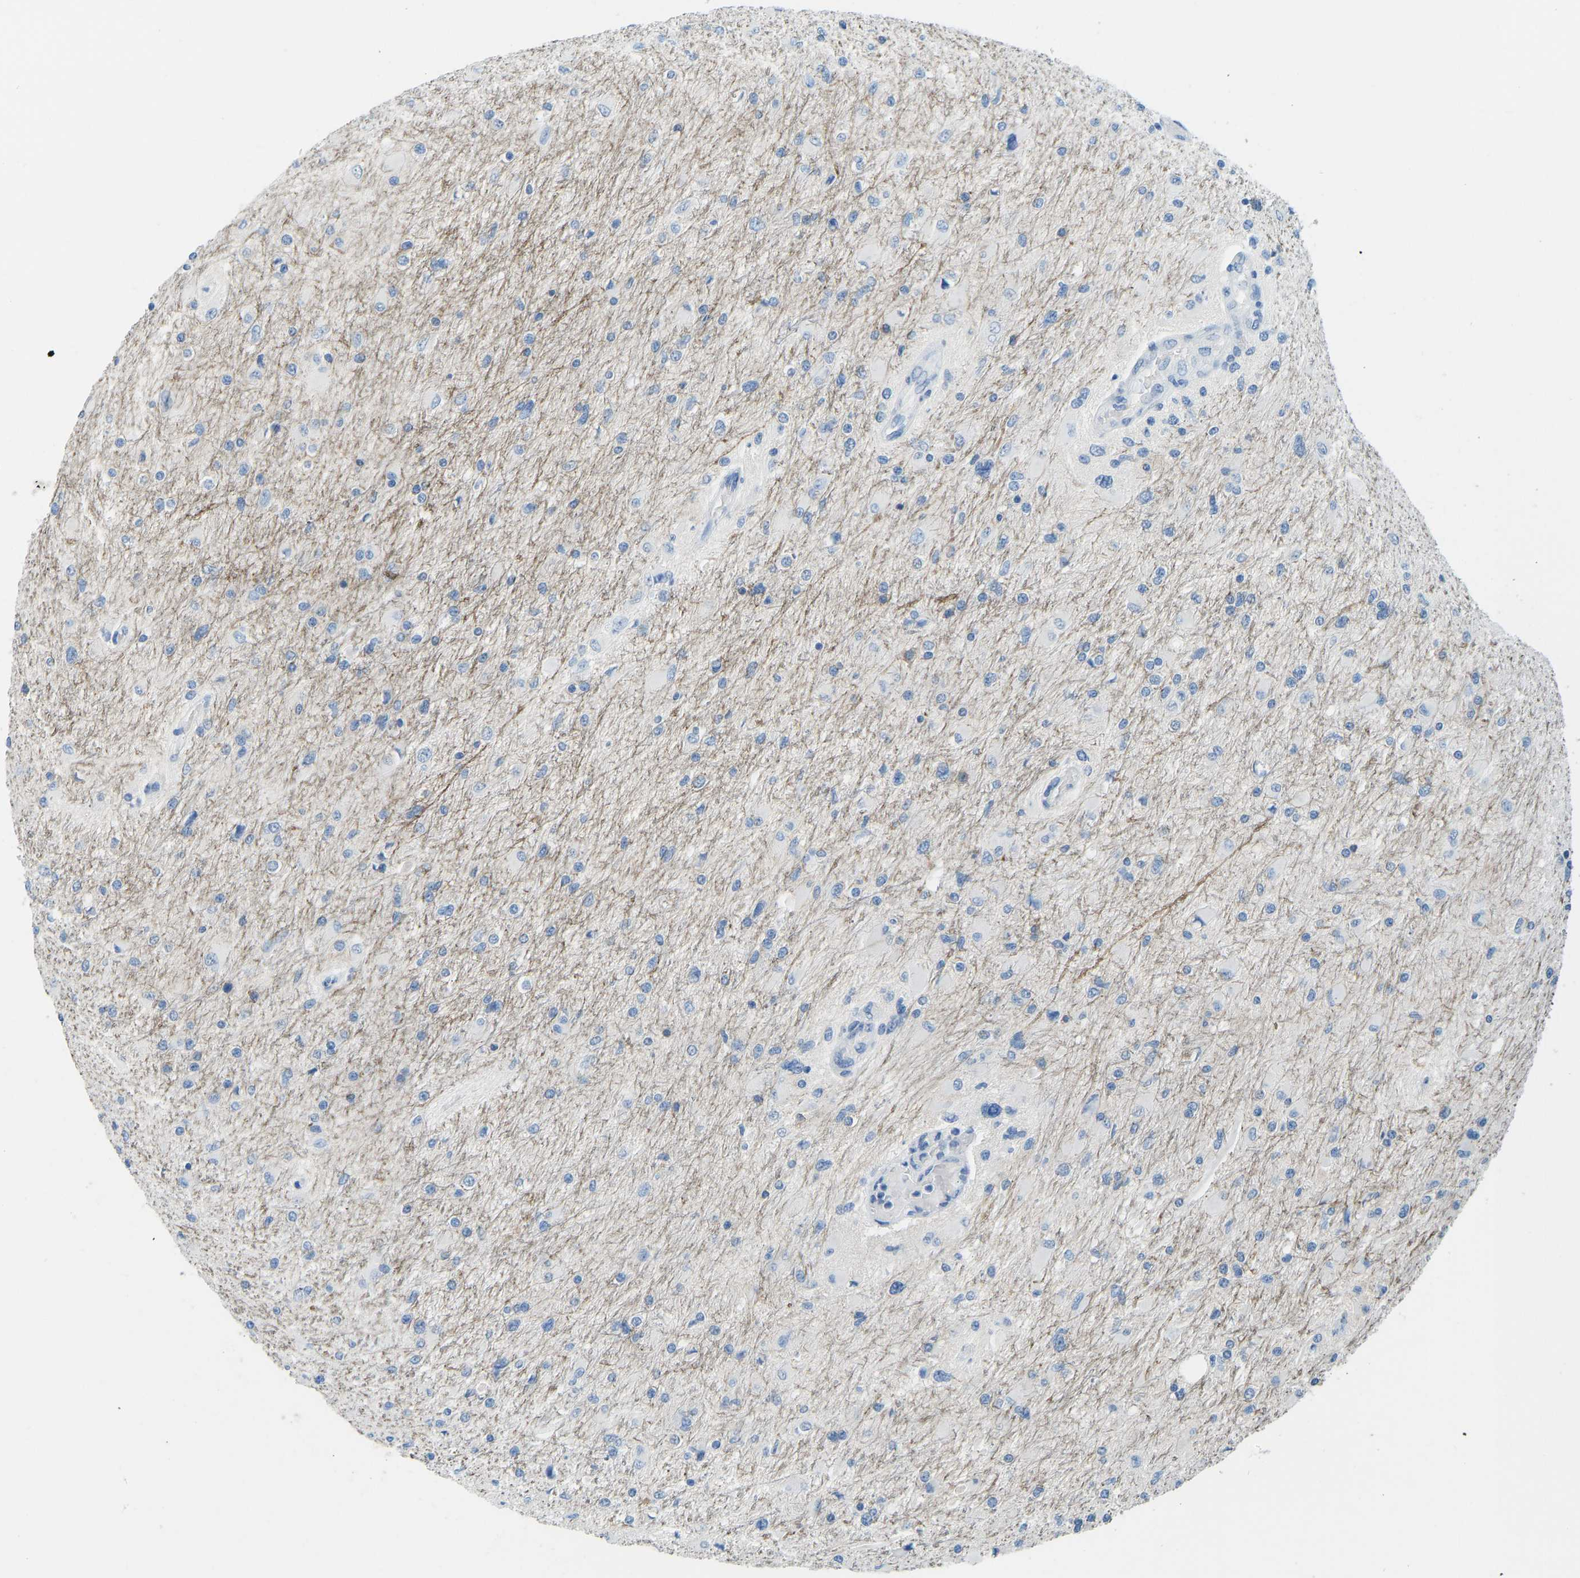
{"staining": {"intensity": "negative", "quantity": "none", "location": "none"}, "tissue": "glioma", "cell_type": "Tumor cells", "image_type": "cancer", "snomed": [{"axis": "morphology", "description": "Glioma, malignant, High grade"}, {"axis": "topography", "description": "Cerebral cortex"}], "caption": "Glioma stained for a protein using immunohistochemistry (IHC) demonstrates no positivity tumor cells.", "gene": "ATP1A1", "patient": {"sex": "female", "age": 36}}